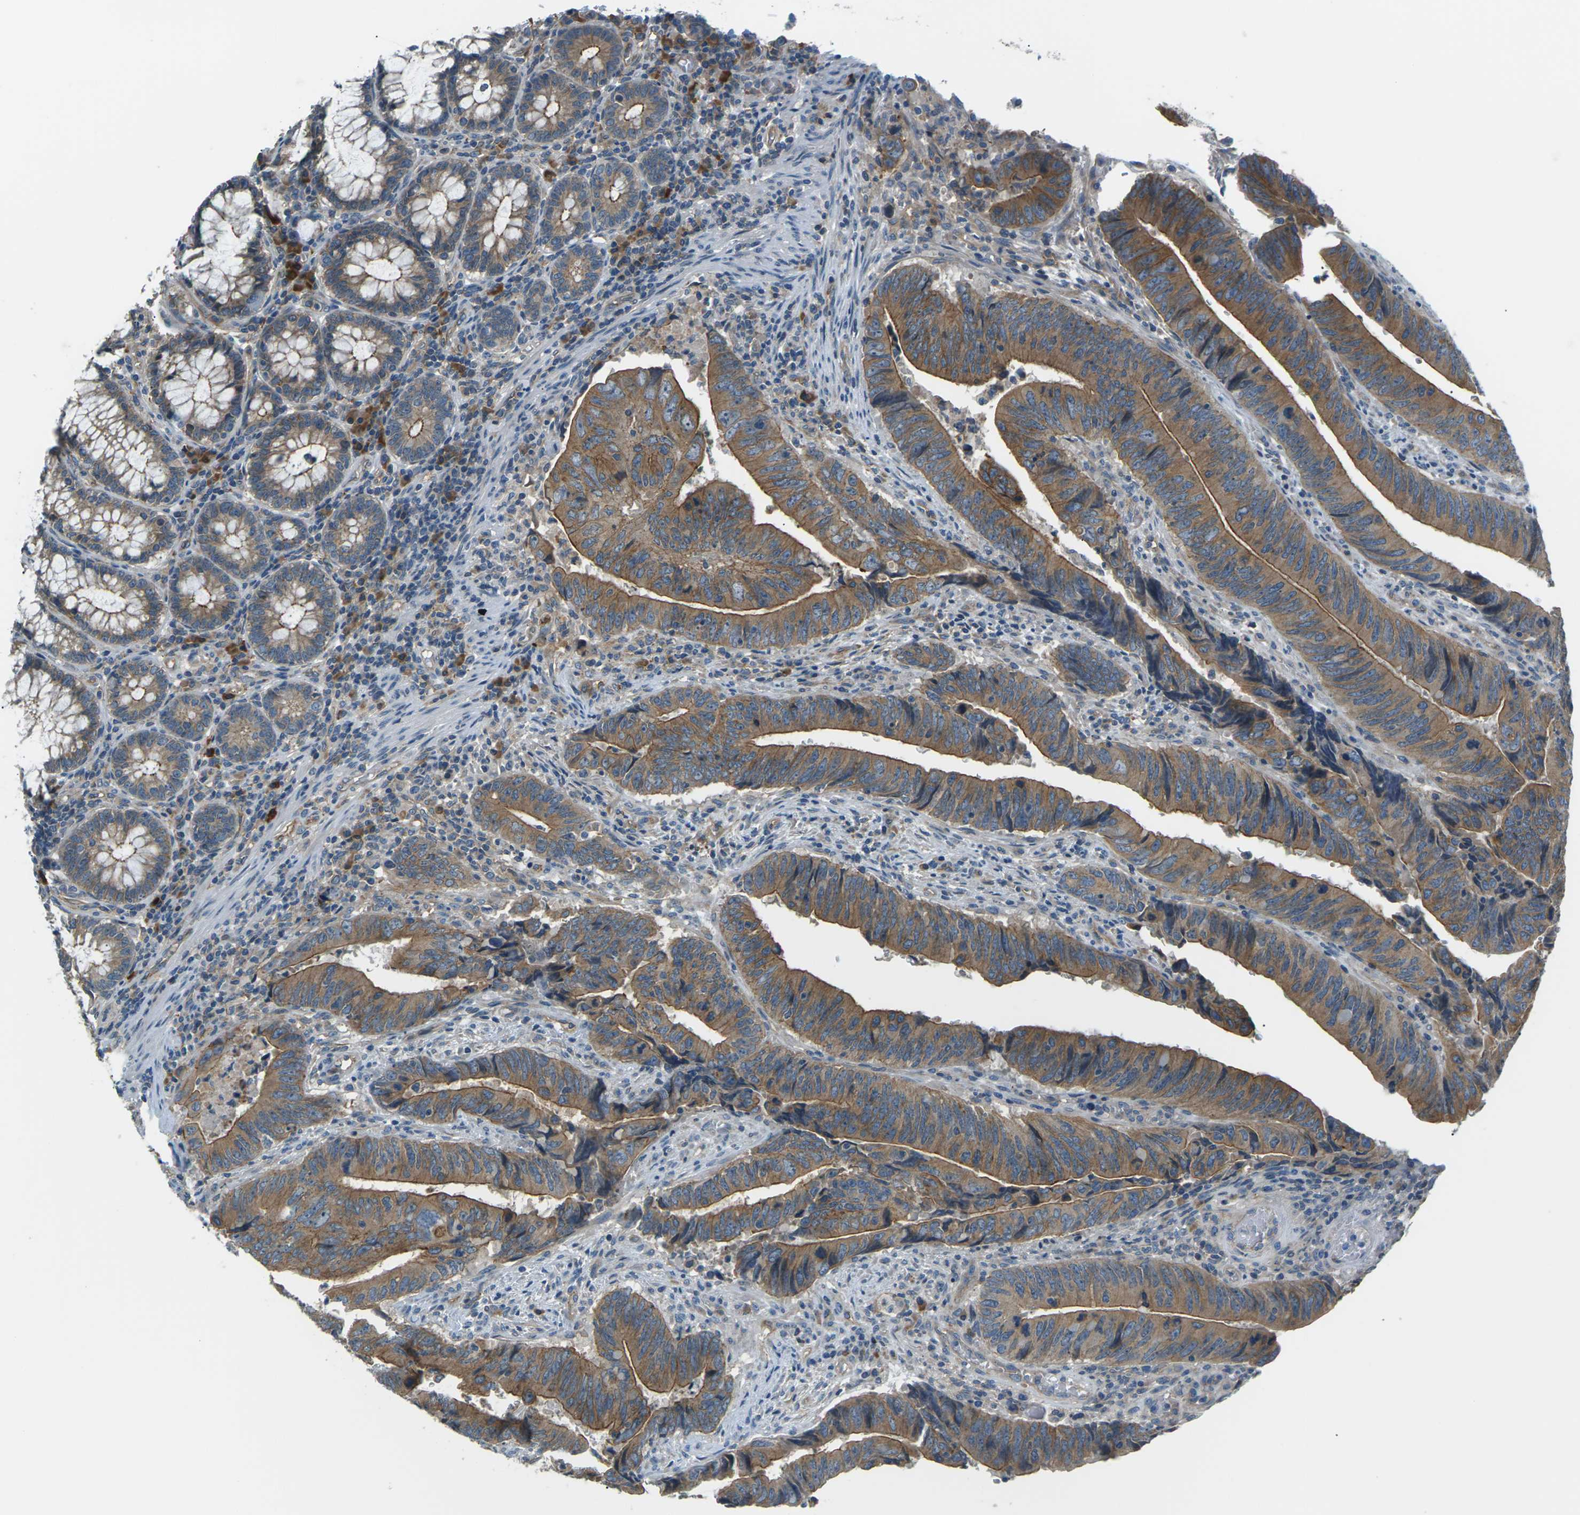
{"staining": {"intensity": "strong", "quantity": ">75%", "location": "cytoplasmic/membranous"}, "tissue": "colorectal cancer", "cell_type": "Tumor cells", "image_type": "cancer", "snomed": [{"axis": "morphology", "description": "Normal tissue, NOS"}, {"axis": "morphology", "description": "Adenocarcinoma, NOS"}, {"axis": "topography", "description": "Colon"}], "caption": "Adenocarcinoma (colorectal) stained with immunohistochemistry (IHC) reveals strong cytoplasmic/membranous expression in approximately >75% of tumor cells.", "gene": "SLC13A3", "patient": {"sex": "male", "age": 56}}